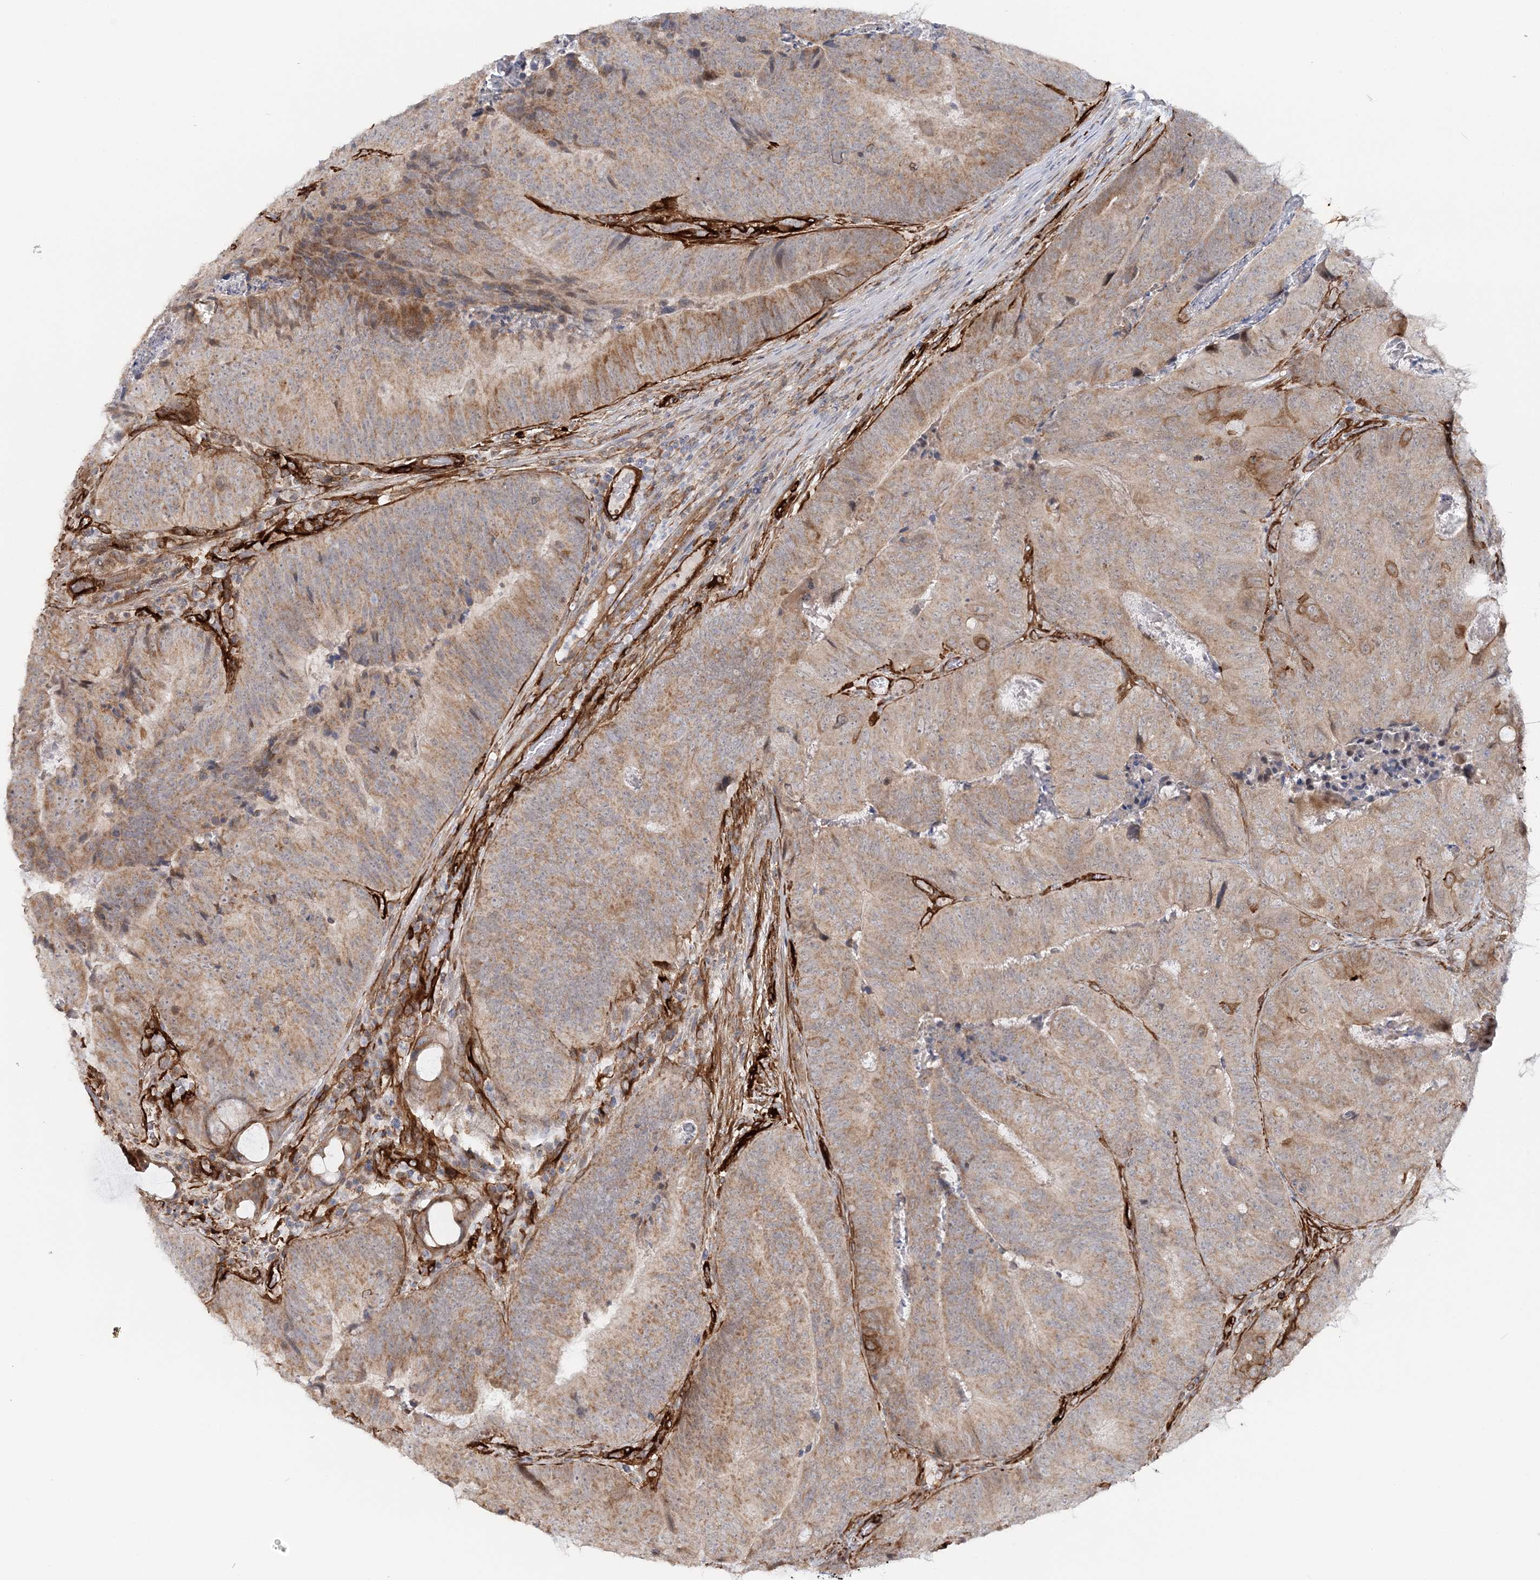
{"staining": {"intensity": "weak", "quantity": ">75%", "location": "cytoplasmic/membranous"}, "tissue": "colorectal cancer", "cell_type": "Tumor cells", "image_type": "cancer", "snomed": [{"axis": "morphology", "description": "Adenocarcinoma, NOS"}, {"axis": "topography", "description": "Colon"}], "caption": "An immunohistochemistry photomicrograph of neoplastic tissue is shown. Protein staining in brown shows weak cytoplasmic/membranous positivity in colorectal cancer (adenocarcinoma) within tumor cells. The staining was performed using DAB (3,3'-diaminobenzidine) to visualize the protein expression in brown, while the nuclei were stained in blue with hematoxylin (Magnification: 20x).", "gene": "AFAP1L2", "patient": {"sex": "female", "age": 67}}